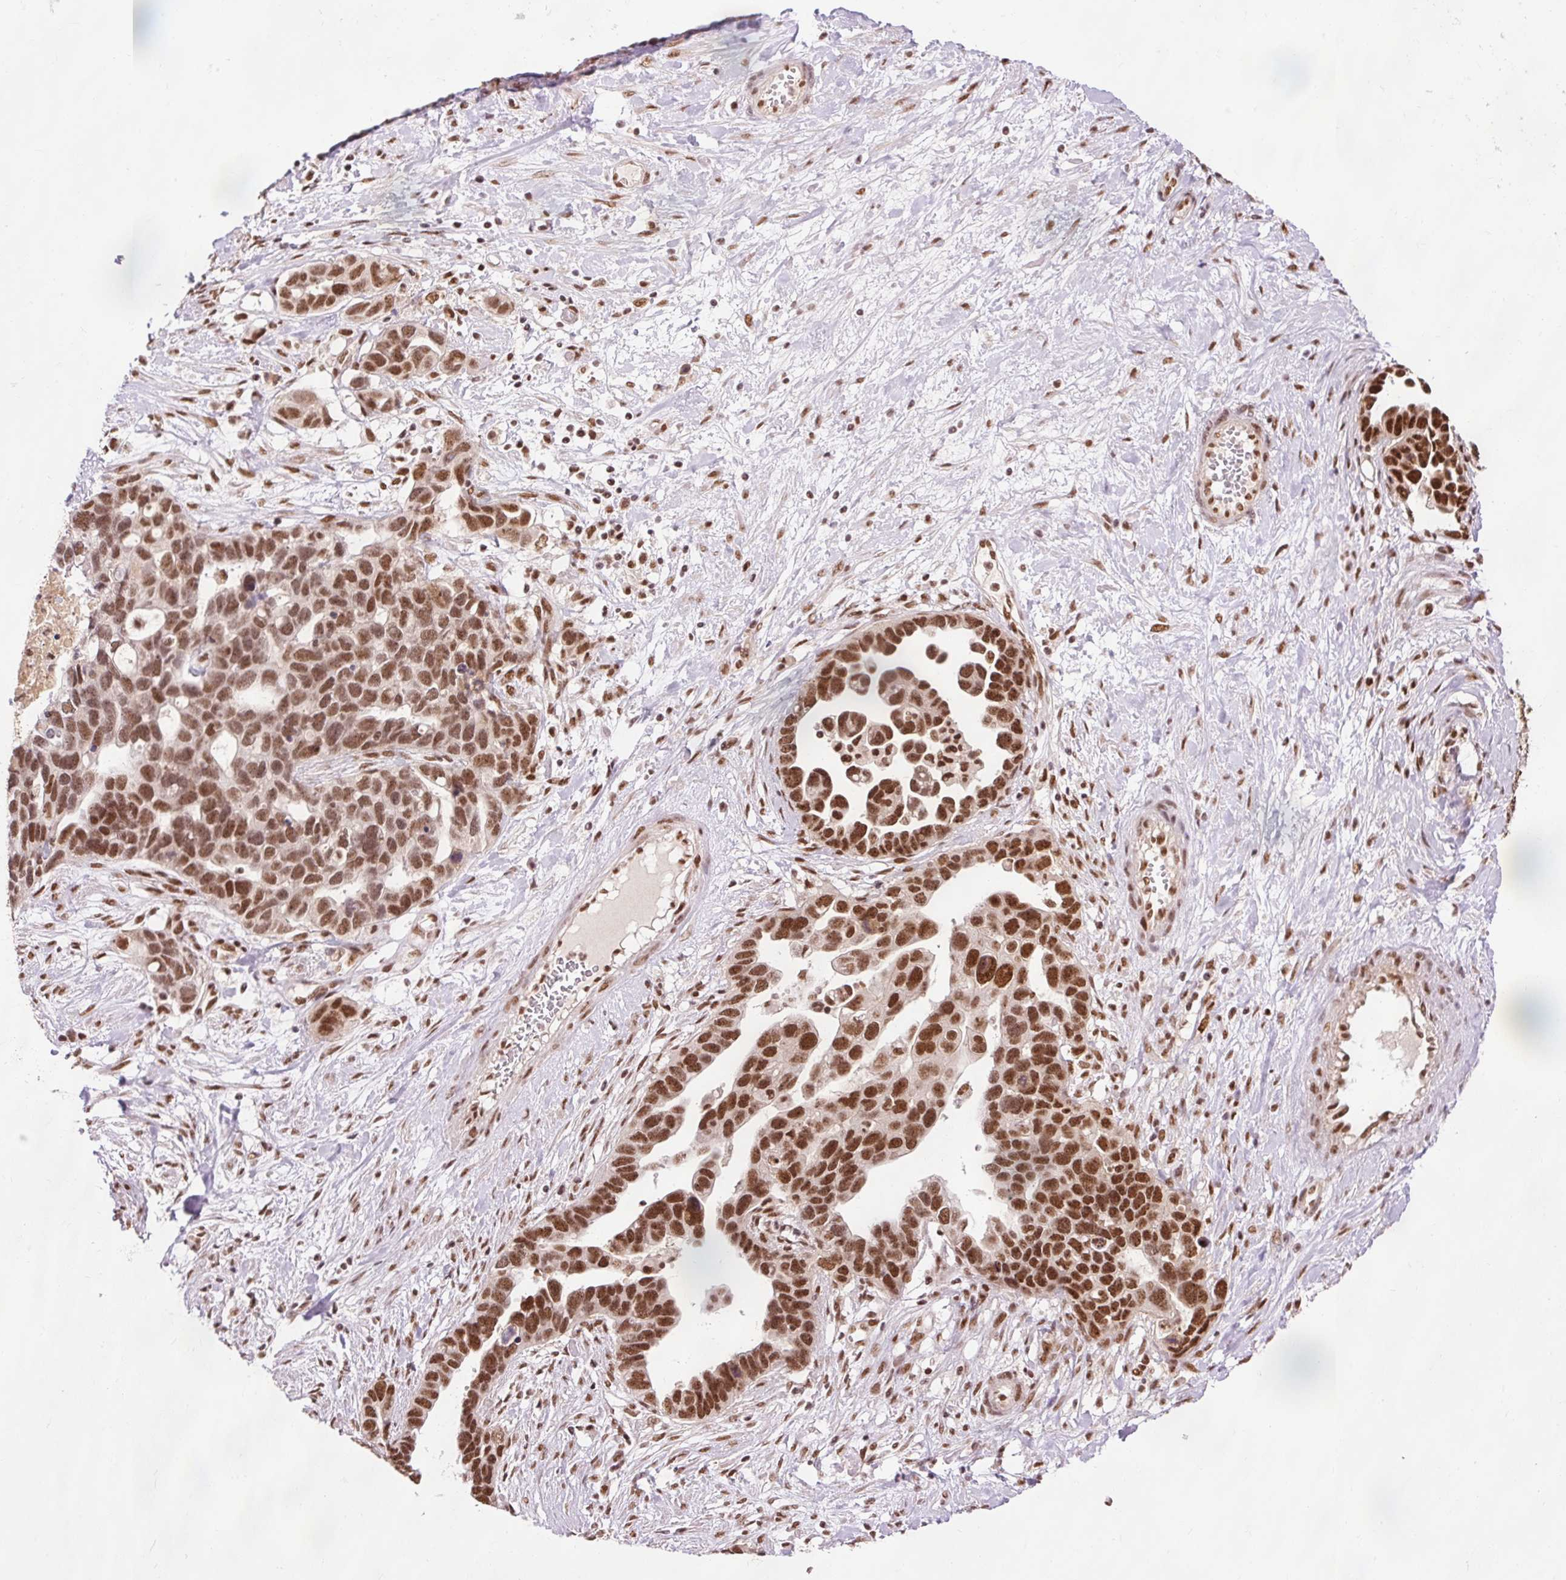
{"staining": {"intensity": "strong", "quantity": ">75%", "location": "nuclear"}, "tissue": "ovarian cancer", "cell_type": "Tumor cells", "image_type": "cancer", "snomed": [{"axis": "morphology", "description": "Cystadenocarcinoma, serous, NOS"}, {"axis": "topography", "description": "Ovary"}], "caption": "Brown immunohistochemical staining in human ovarian serous cystadenocarcinoma shows strong nuclear positivity in about >75% of tumor cells.", "gene": "ZBTB44", "patient": {"sex": "female", "age": 54}}